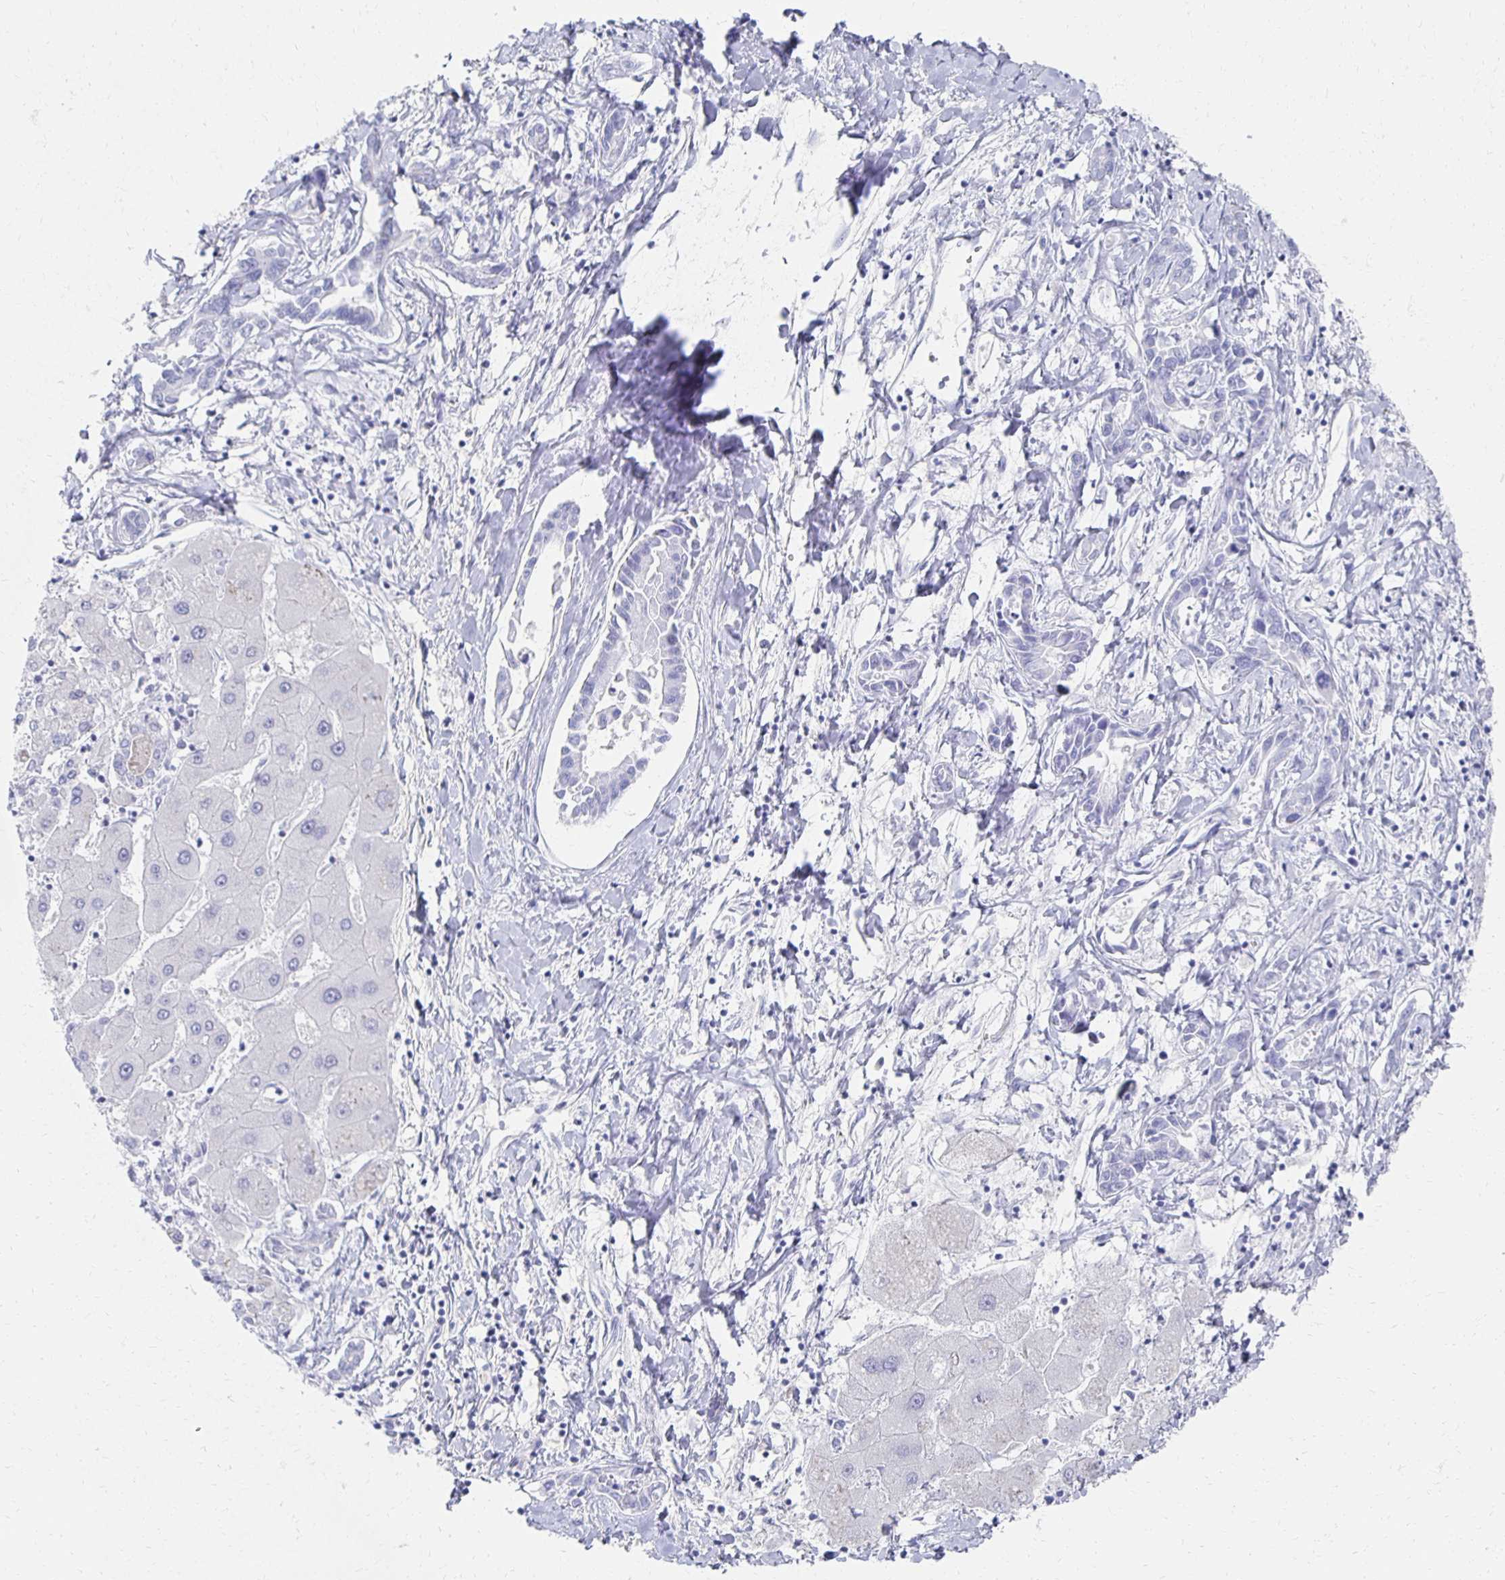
{"staining": {"intensity": "negative", "quantity": "none", "location": "none"}, "tissue": "liver cancer", "cell_type": "Tumor cells", "image_type": "cancer", "snomed": [{"axis": "morphology", "description": "Cholangiocarcinoma"}, {"axis": "topography", "description": "Liver"}], "caption": "DAB immunohistochemical staining of human liver cancer demonstrates no significant expression in tumor cells.", "gene": "PRDM7", "patient": {"sex": "male", "age": 66}}